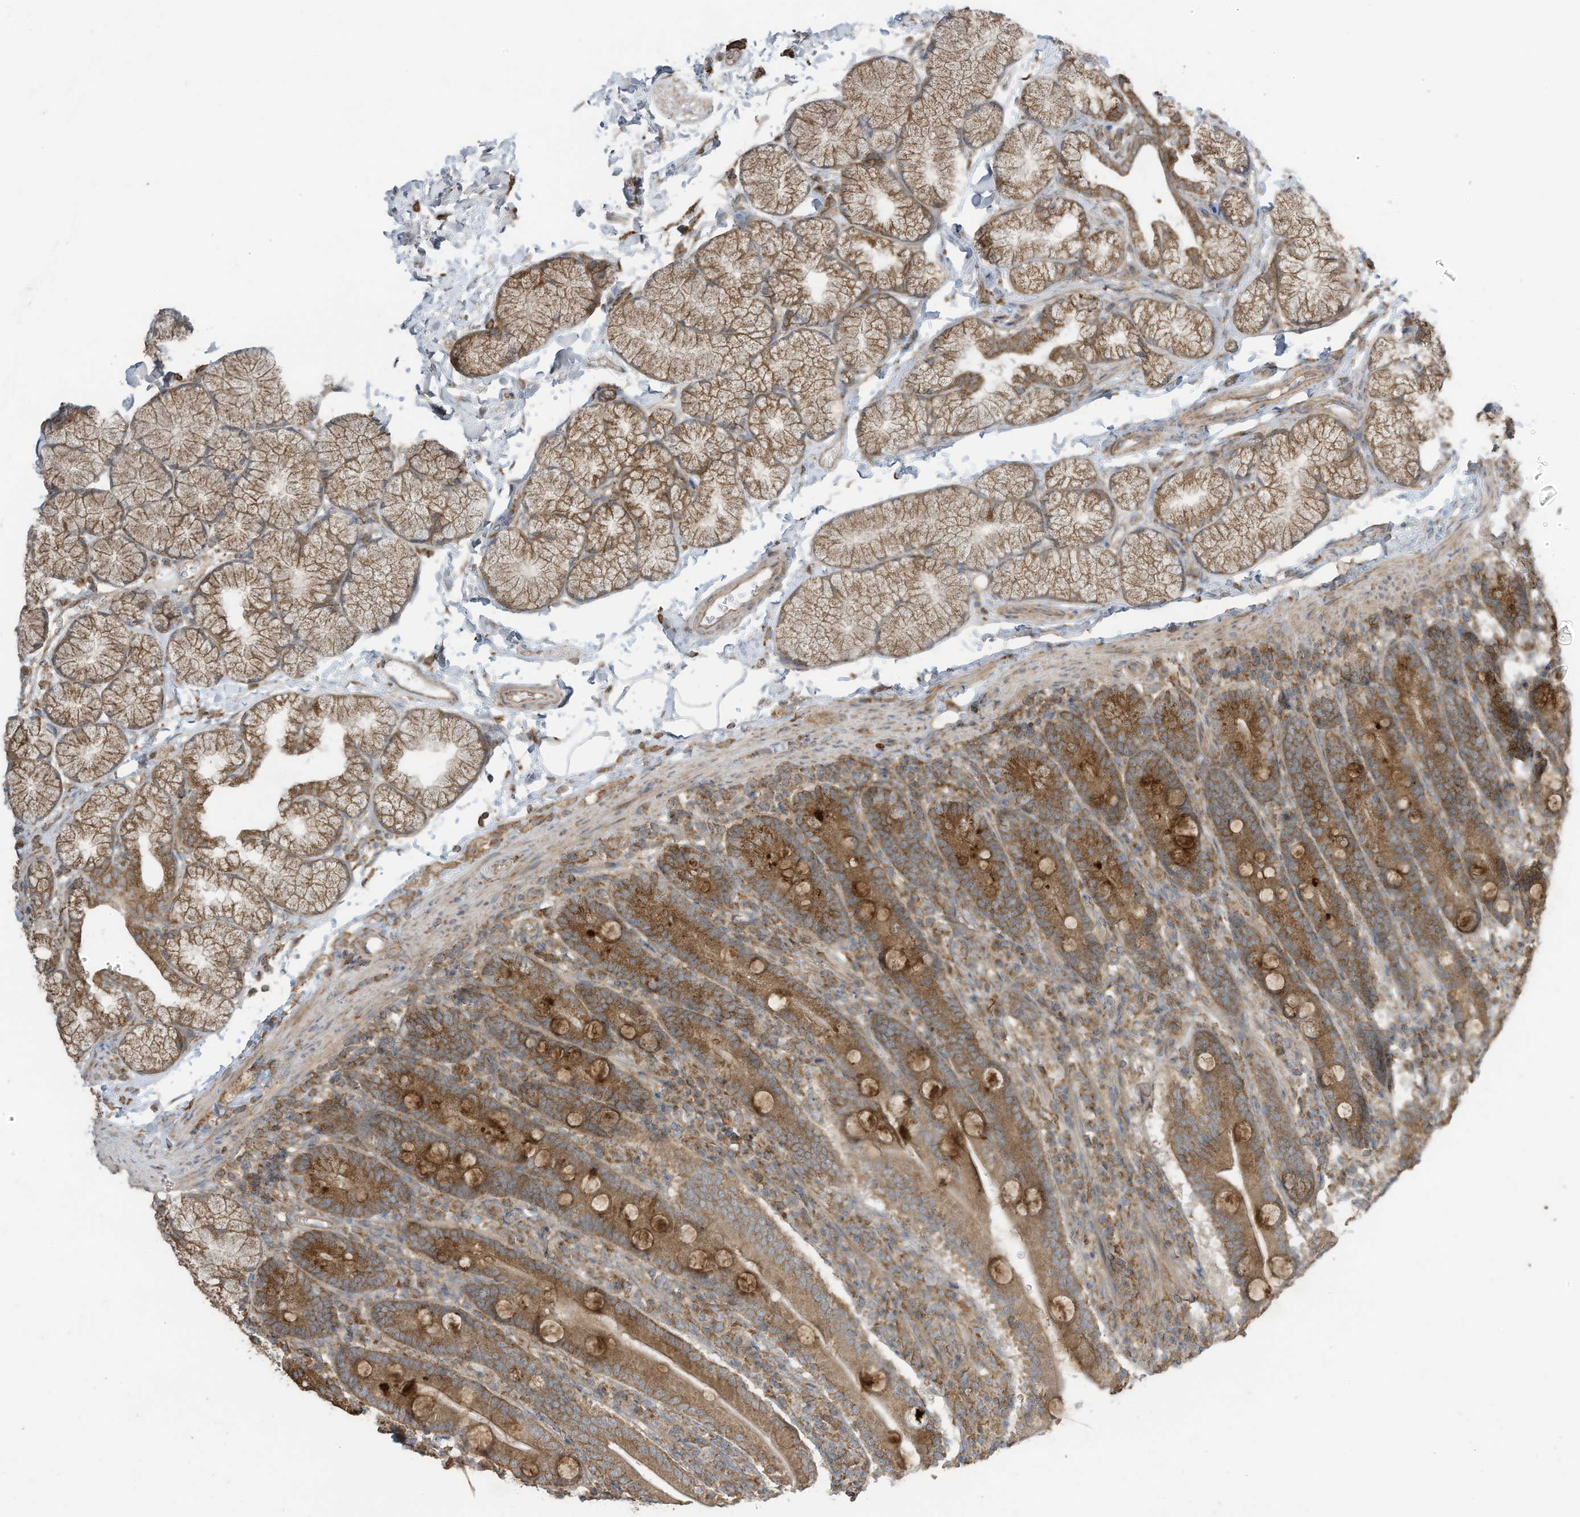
{"staining": {"intensity": "moderate", "quantity": ">75%", "location": "cytoplasmic/membranous"}, "tissue": "duodenum", "cell_type": "Glandular cells", "image_type": "normal", "snomed": [{"axis": "morphology", "description": "Normal tissue, NOS"}, {"axis": "topography", "description": "Duodenum"}], "caption": "Protein expression by IHC demonstrates moderate cytoplasmic/membranous positivity in approximately >75% of glandular cells in normal duodenum.", "gene": "CGAS", "patient": {"sex": "male", "age": 35}}